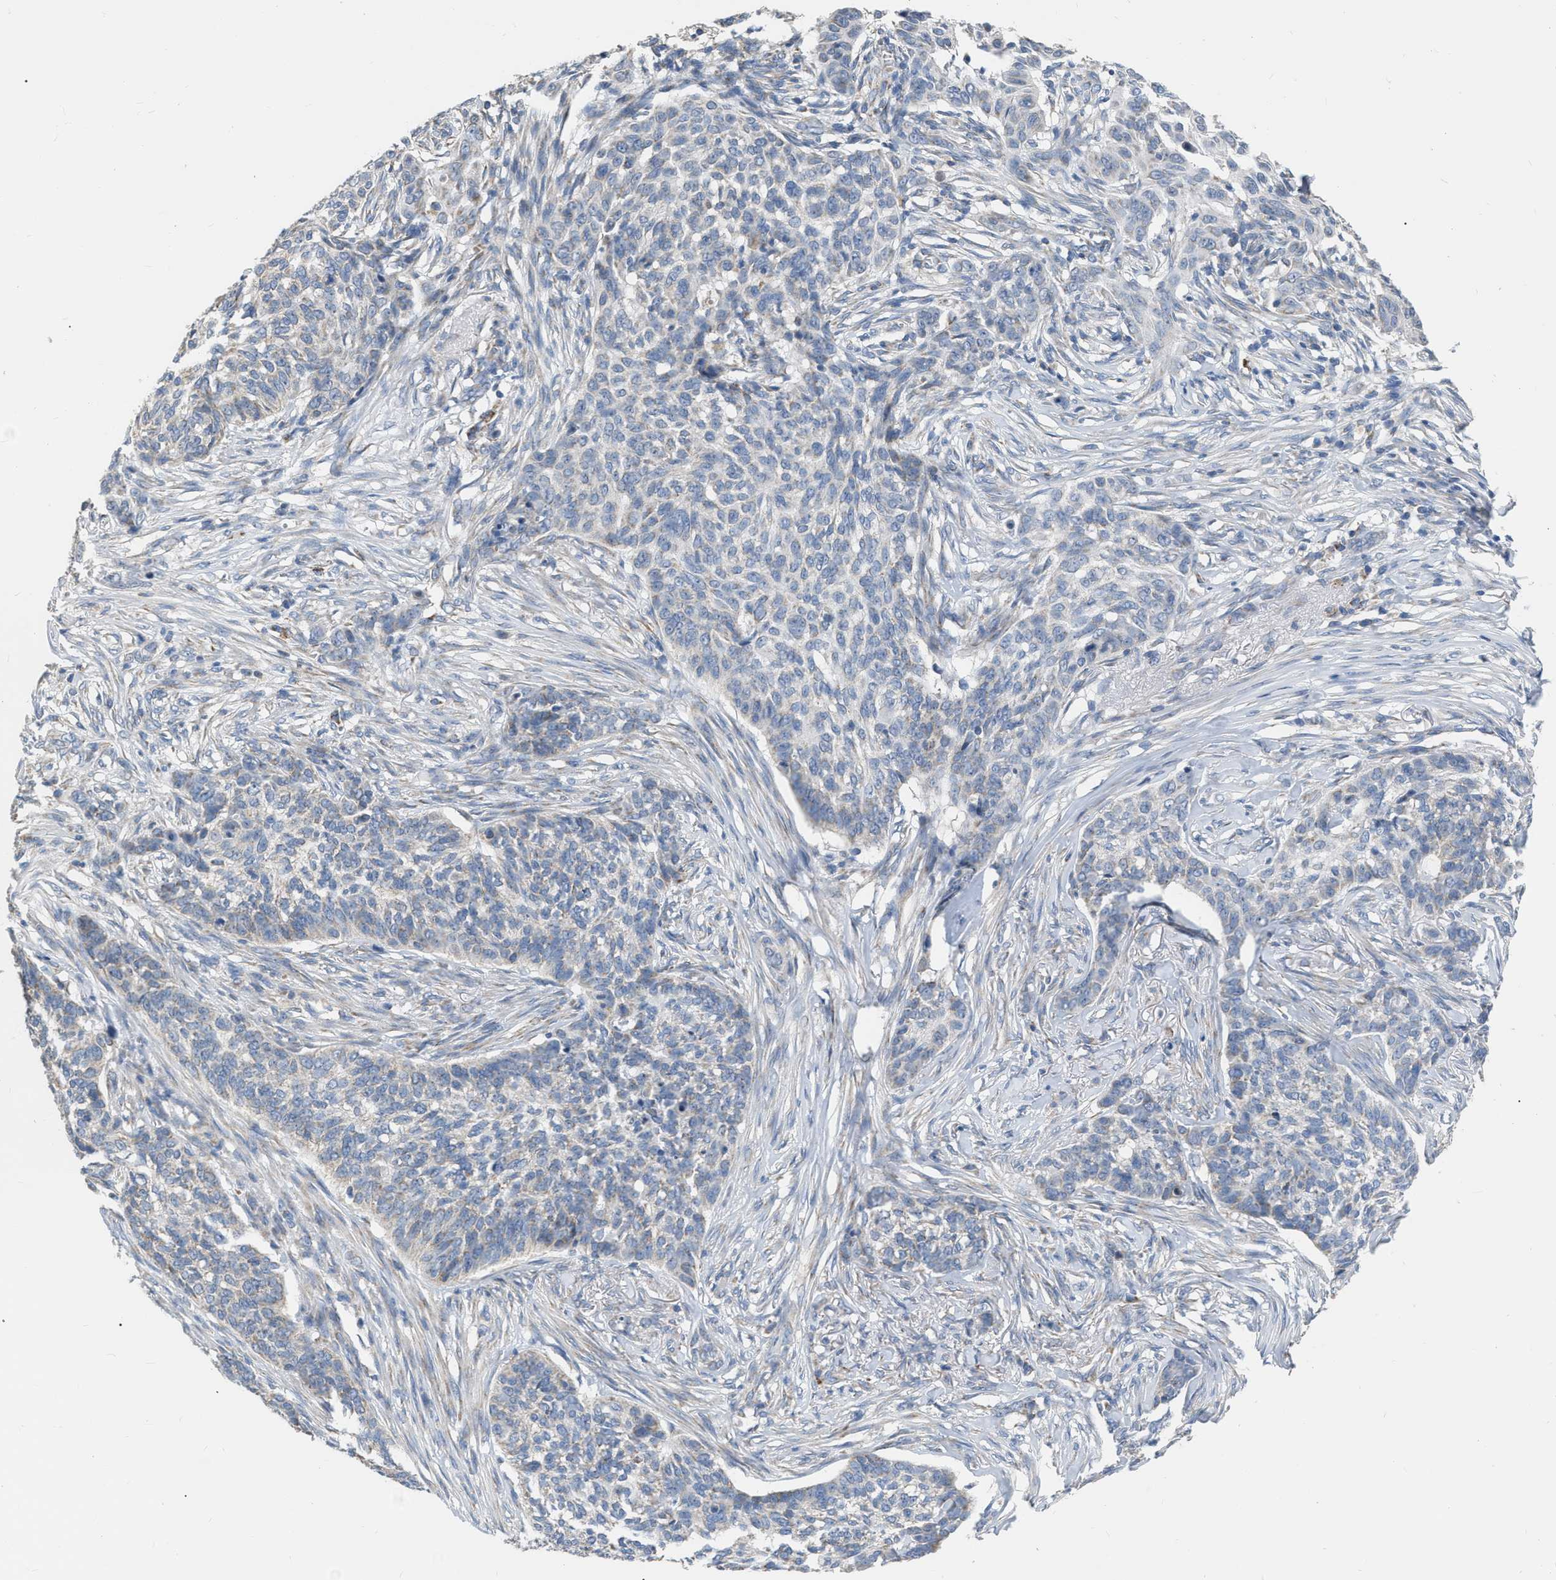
{"staining": {"intensity": "negative", "quantity": "none", "location": "none"}, "tissue": "skin cancer", "cell_type": "Tumor cells", "image_type": "cancer", "snomed": [{"axis": "morphology", "description": "Basal cell carcinoma"}, {"axis": "topography", "description": "Skin"}], "caption": "Tumor cells are negative for brown protein staining in skin cancer (basal cell carcinoma).", "gene": "DDX56", "patient": {"sex": "male", "age": 85}}